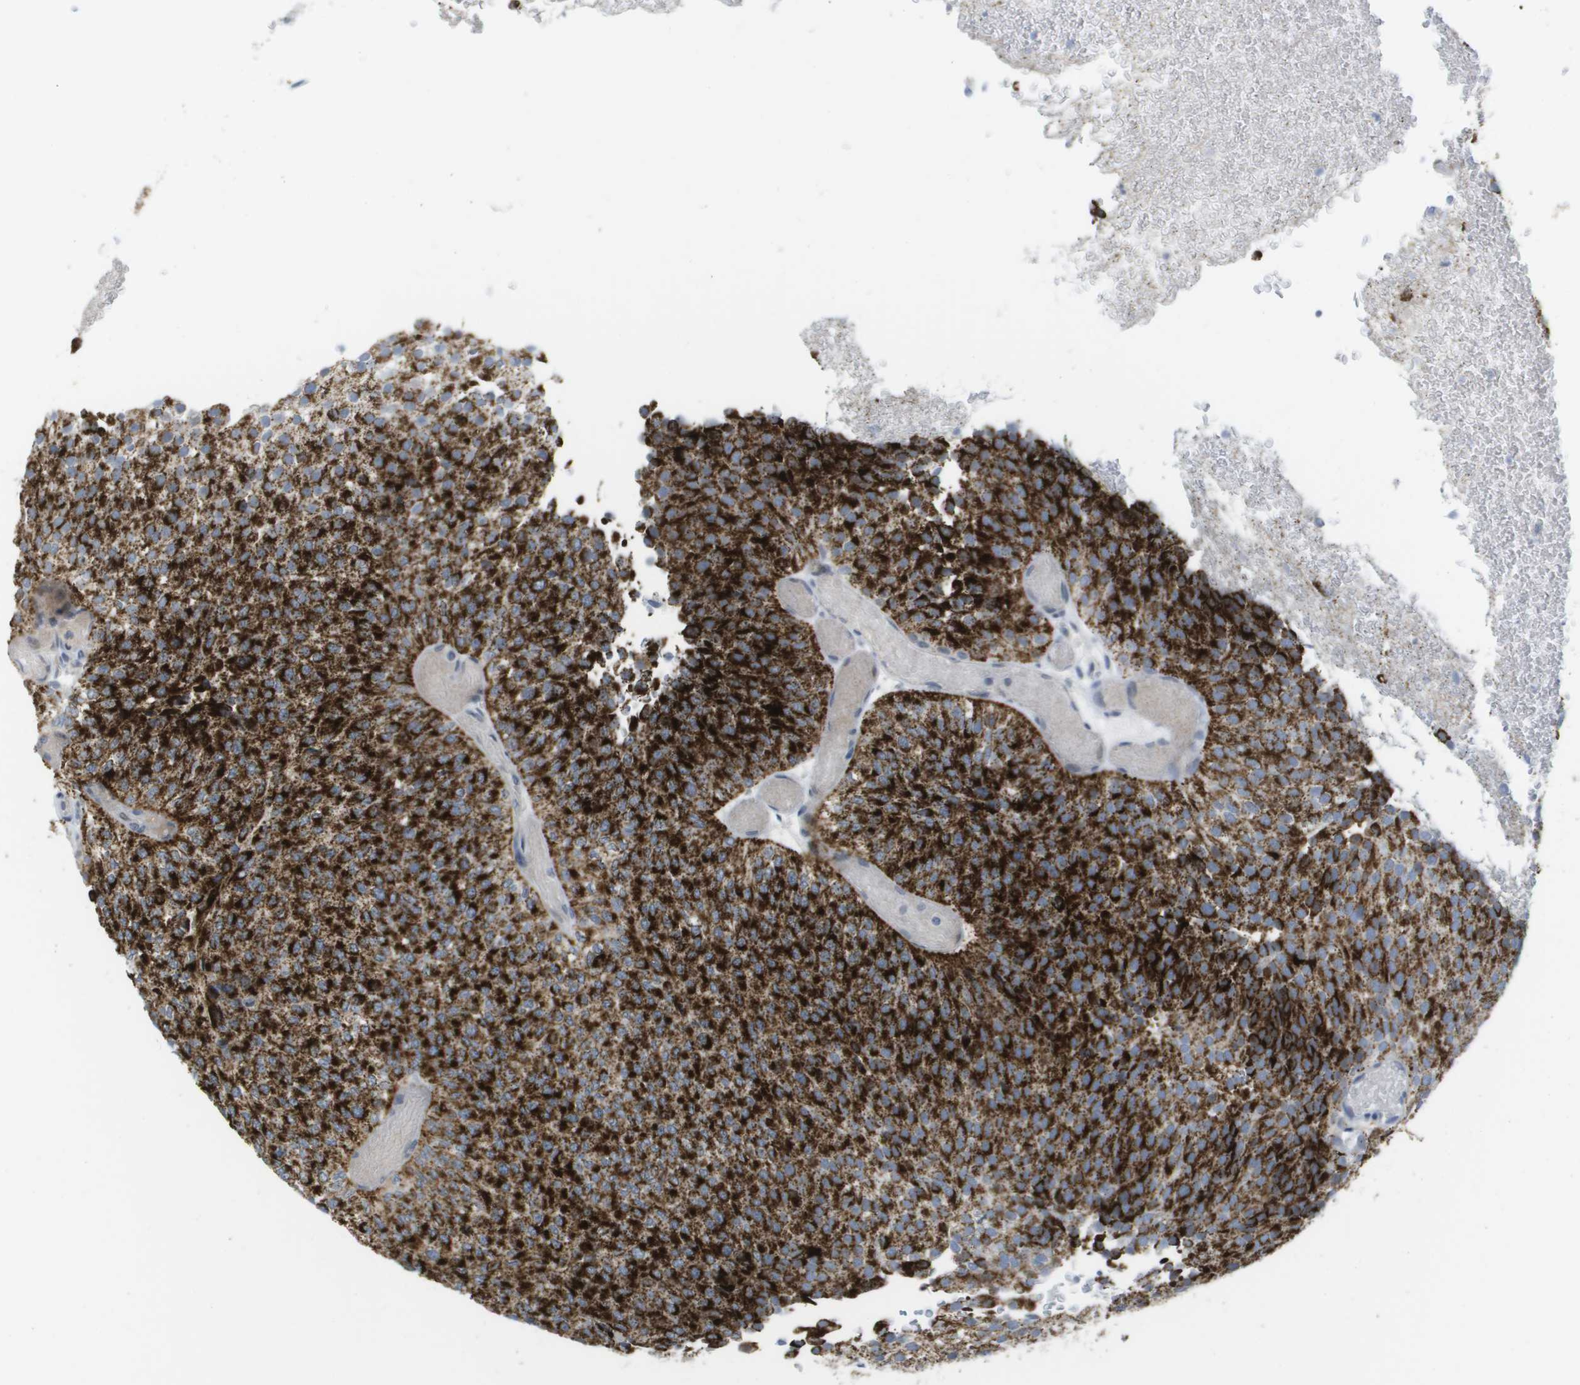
{"staining": {"intensity": "strong", "quantity": ">75%", "location": "cytoplasmic/membranous"}, "tissue": "urothelial cancer", "cell_type": "Tumor cells", "image_type": "cancer", "snomed": [{"axis": "morphology", "description": "Urothelial carcinoma, Low grade"}, {"axis": "topography", "description": "Urinary bladder"}], "caption": "Immunohistochemistry (IHC) of urothelial carcinoma (low-grade) shows high levels of strong cytoplasmic/membranous staining in about >75% of tumor cells.", "gene": "PDE4A", "patient": {"sex": "male", "age": 78}}